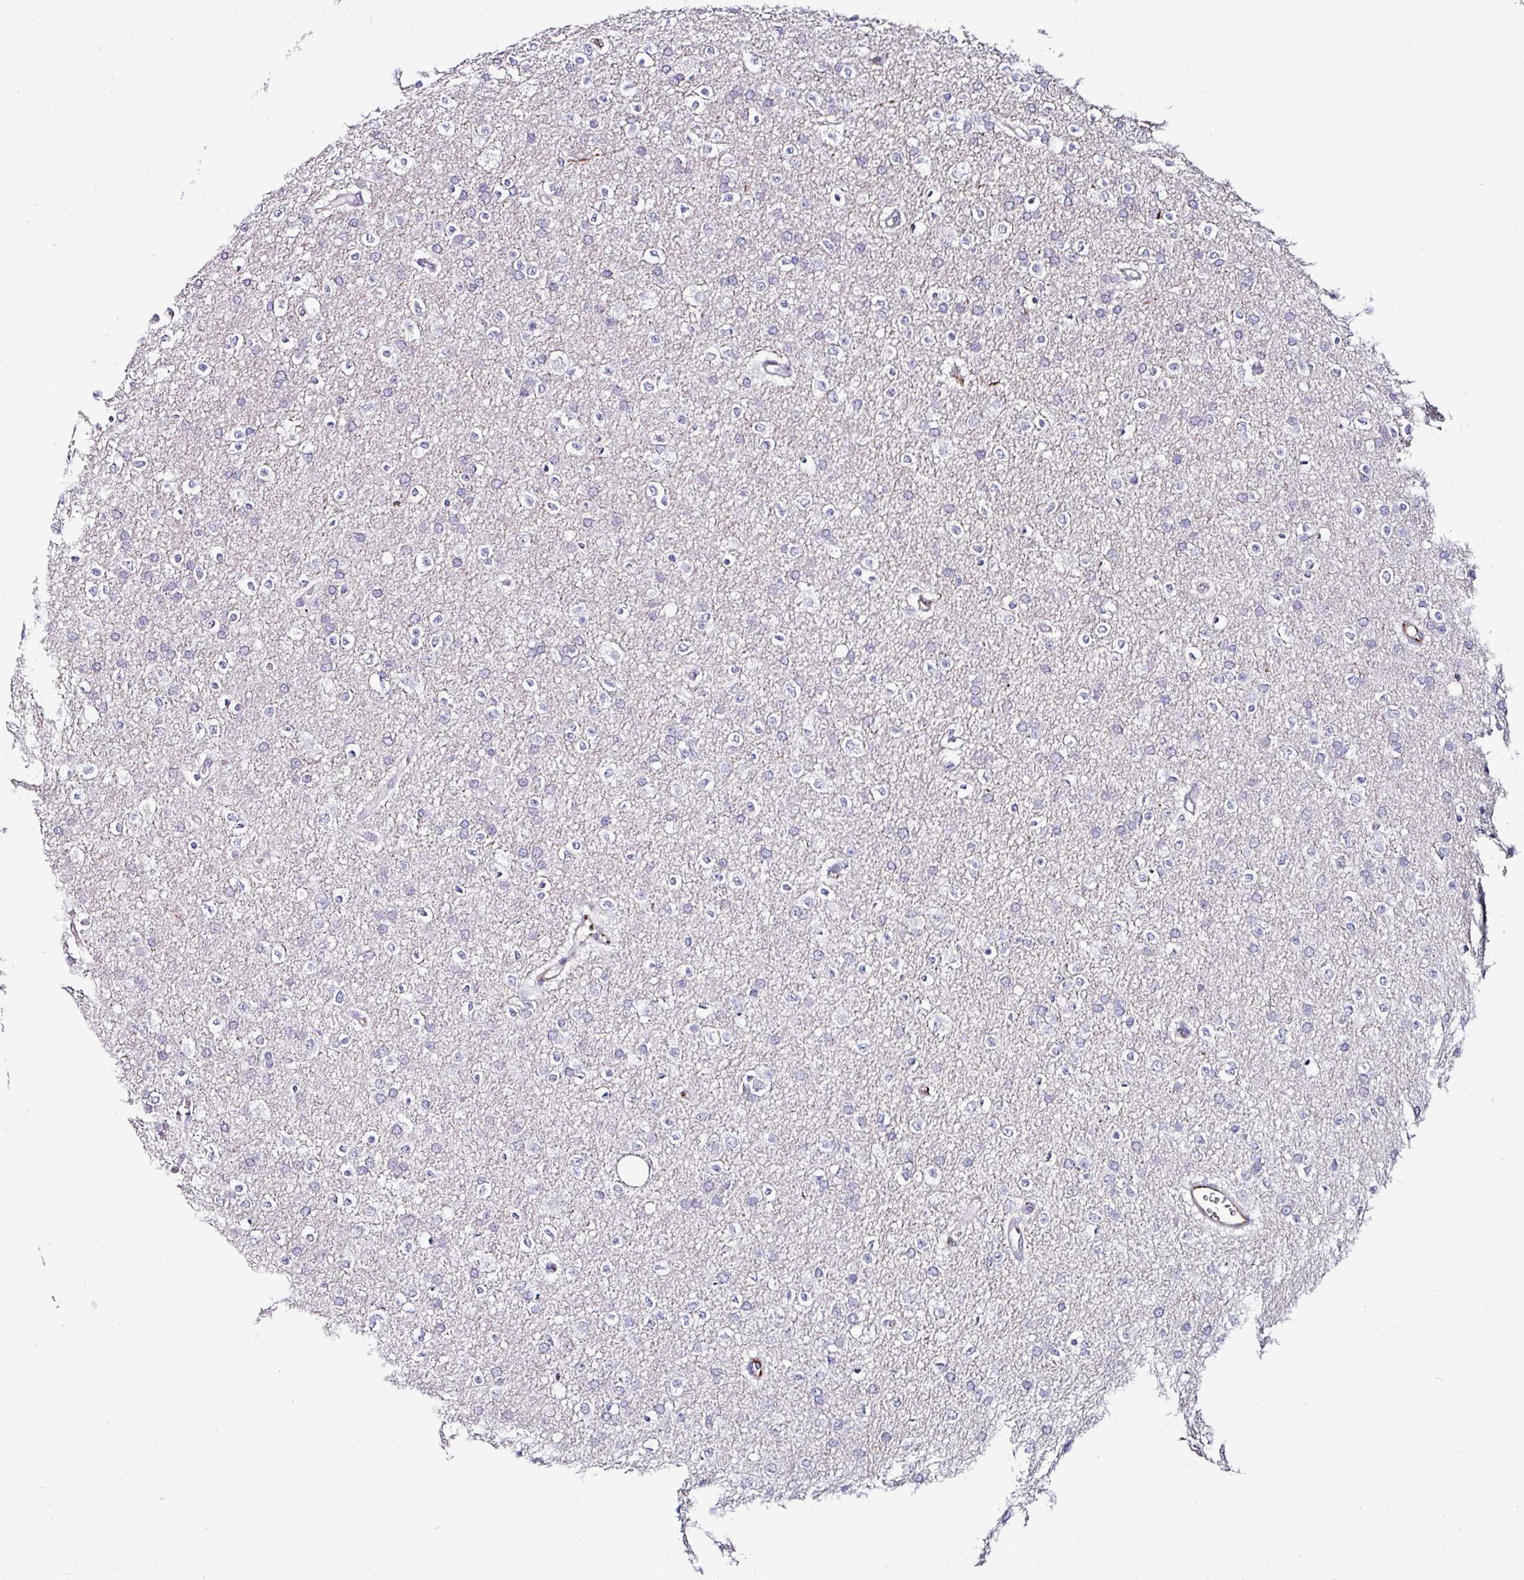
{"staining": {"intensity": "negative", "quantity": "none", "location": "none"}, "tissue": "glioma", "cell_type": "Tumor cells", "image_type": "cancer", "snomed": [{"axis": "morphology", "description": "Glioma, malignant, Low grade"}, {"axis": "topography", "description": "Brain"}], "caption": "Immunohistochemistry (IHC) of malignant glioma (low-grade) shows no positivity in tumor cells. Nuclei are stained in blue.", "gene": "TMPRSS9", "patient": {"sex": "female", "age": 34}}